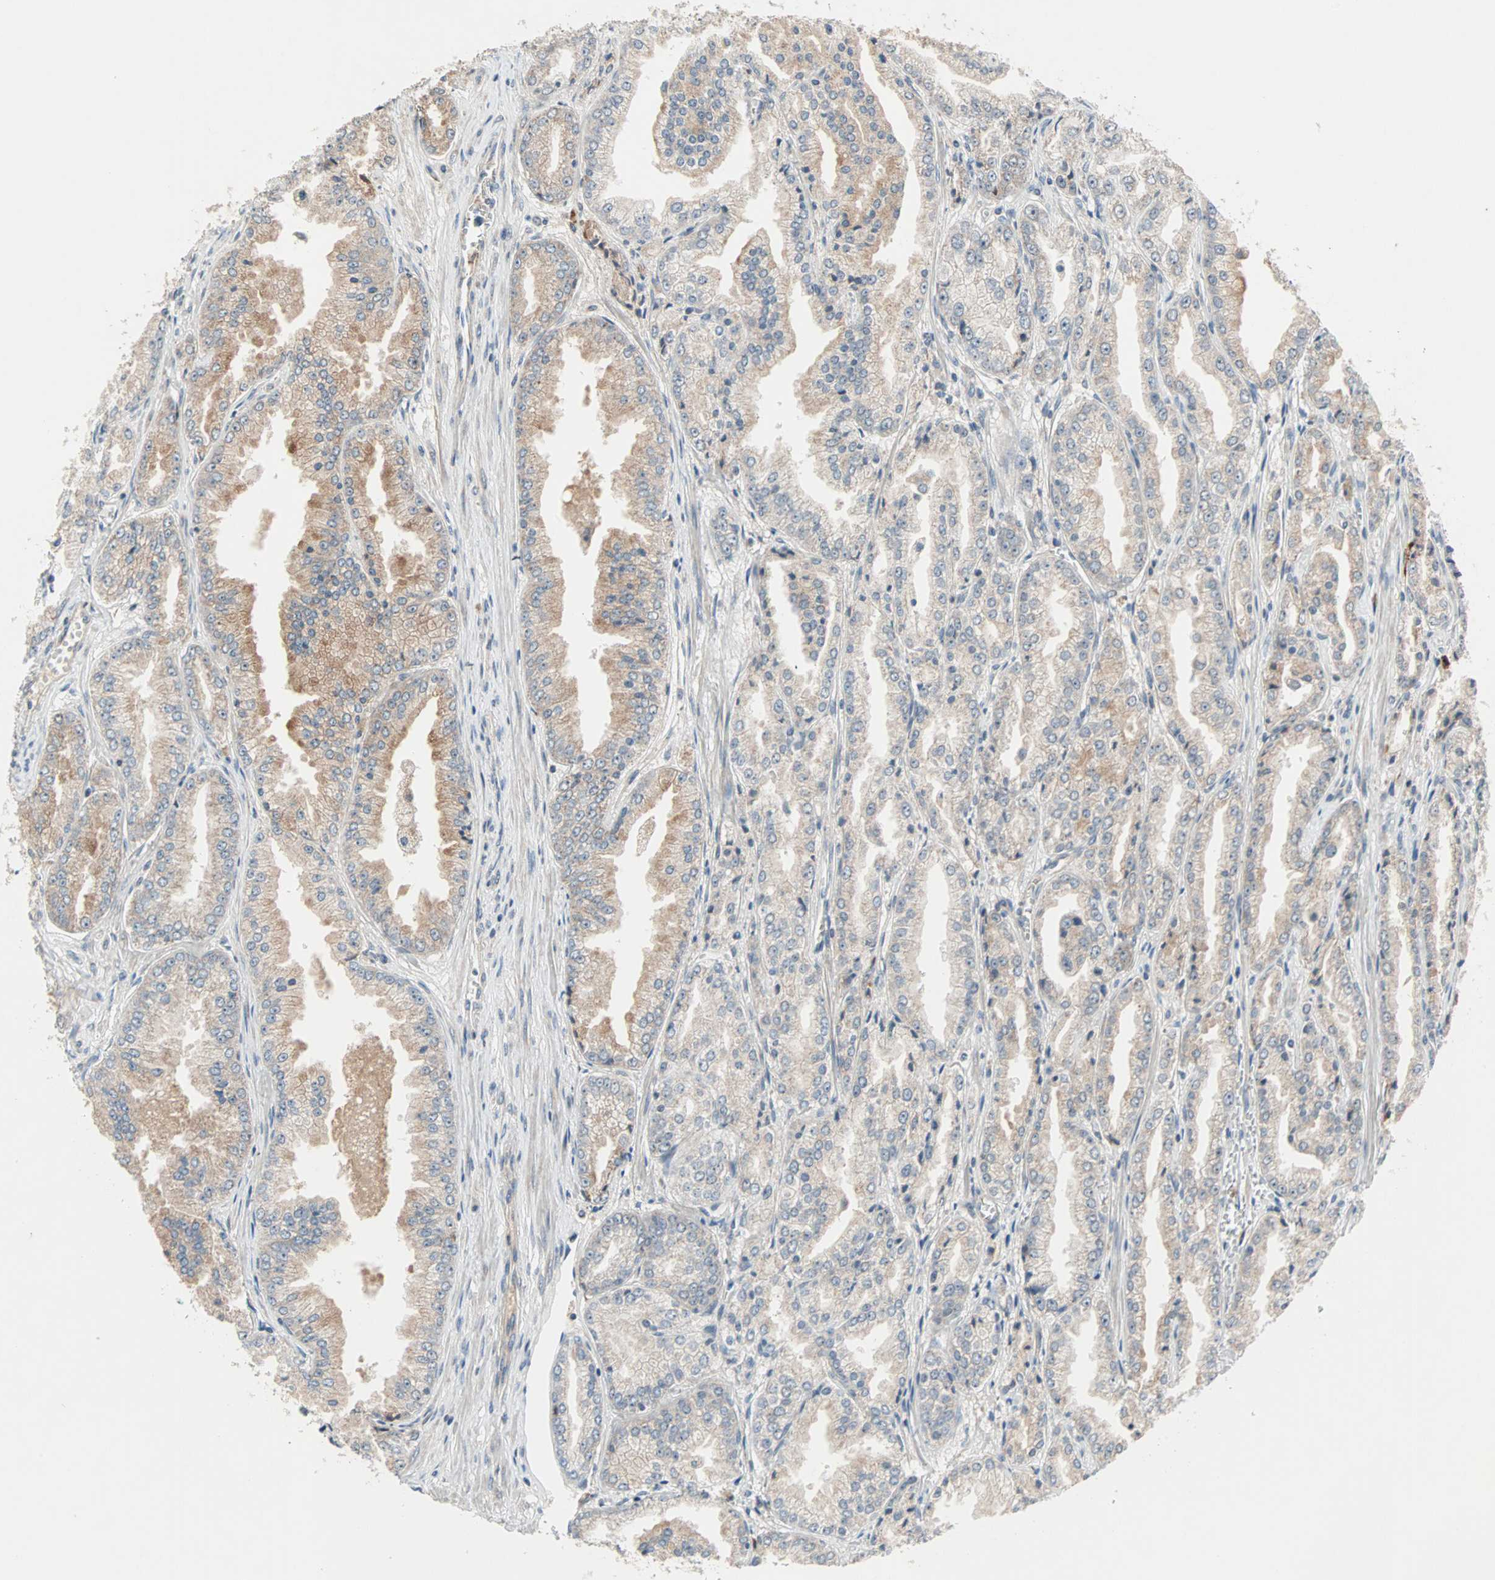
{"staining": {"intensity": "moderate", "quantity": "25%-75%", "location": "cytoplasmic/membranous"}, "tissue": "prostate cancer", "cell_type": "Tumor cells", "image_type": "cancer", "snomed": [{"axis": "morphology", "description": "Adenocarcinoma, High grade"}, {"axis": "topography", "description": "Prostate"}], "caption": "IHC micrograph of human prostate cancer stained for a protein (brown), which reveals medium levels of moderate cytoplasmic/membranous expression in approximately 25%-75% of tumor cells.", "gene": "PROS1", "patient": {"sex": "male", "age": 61}}